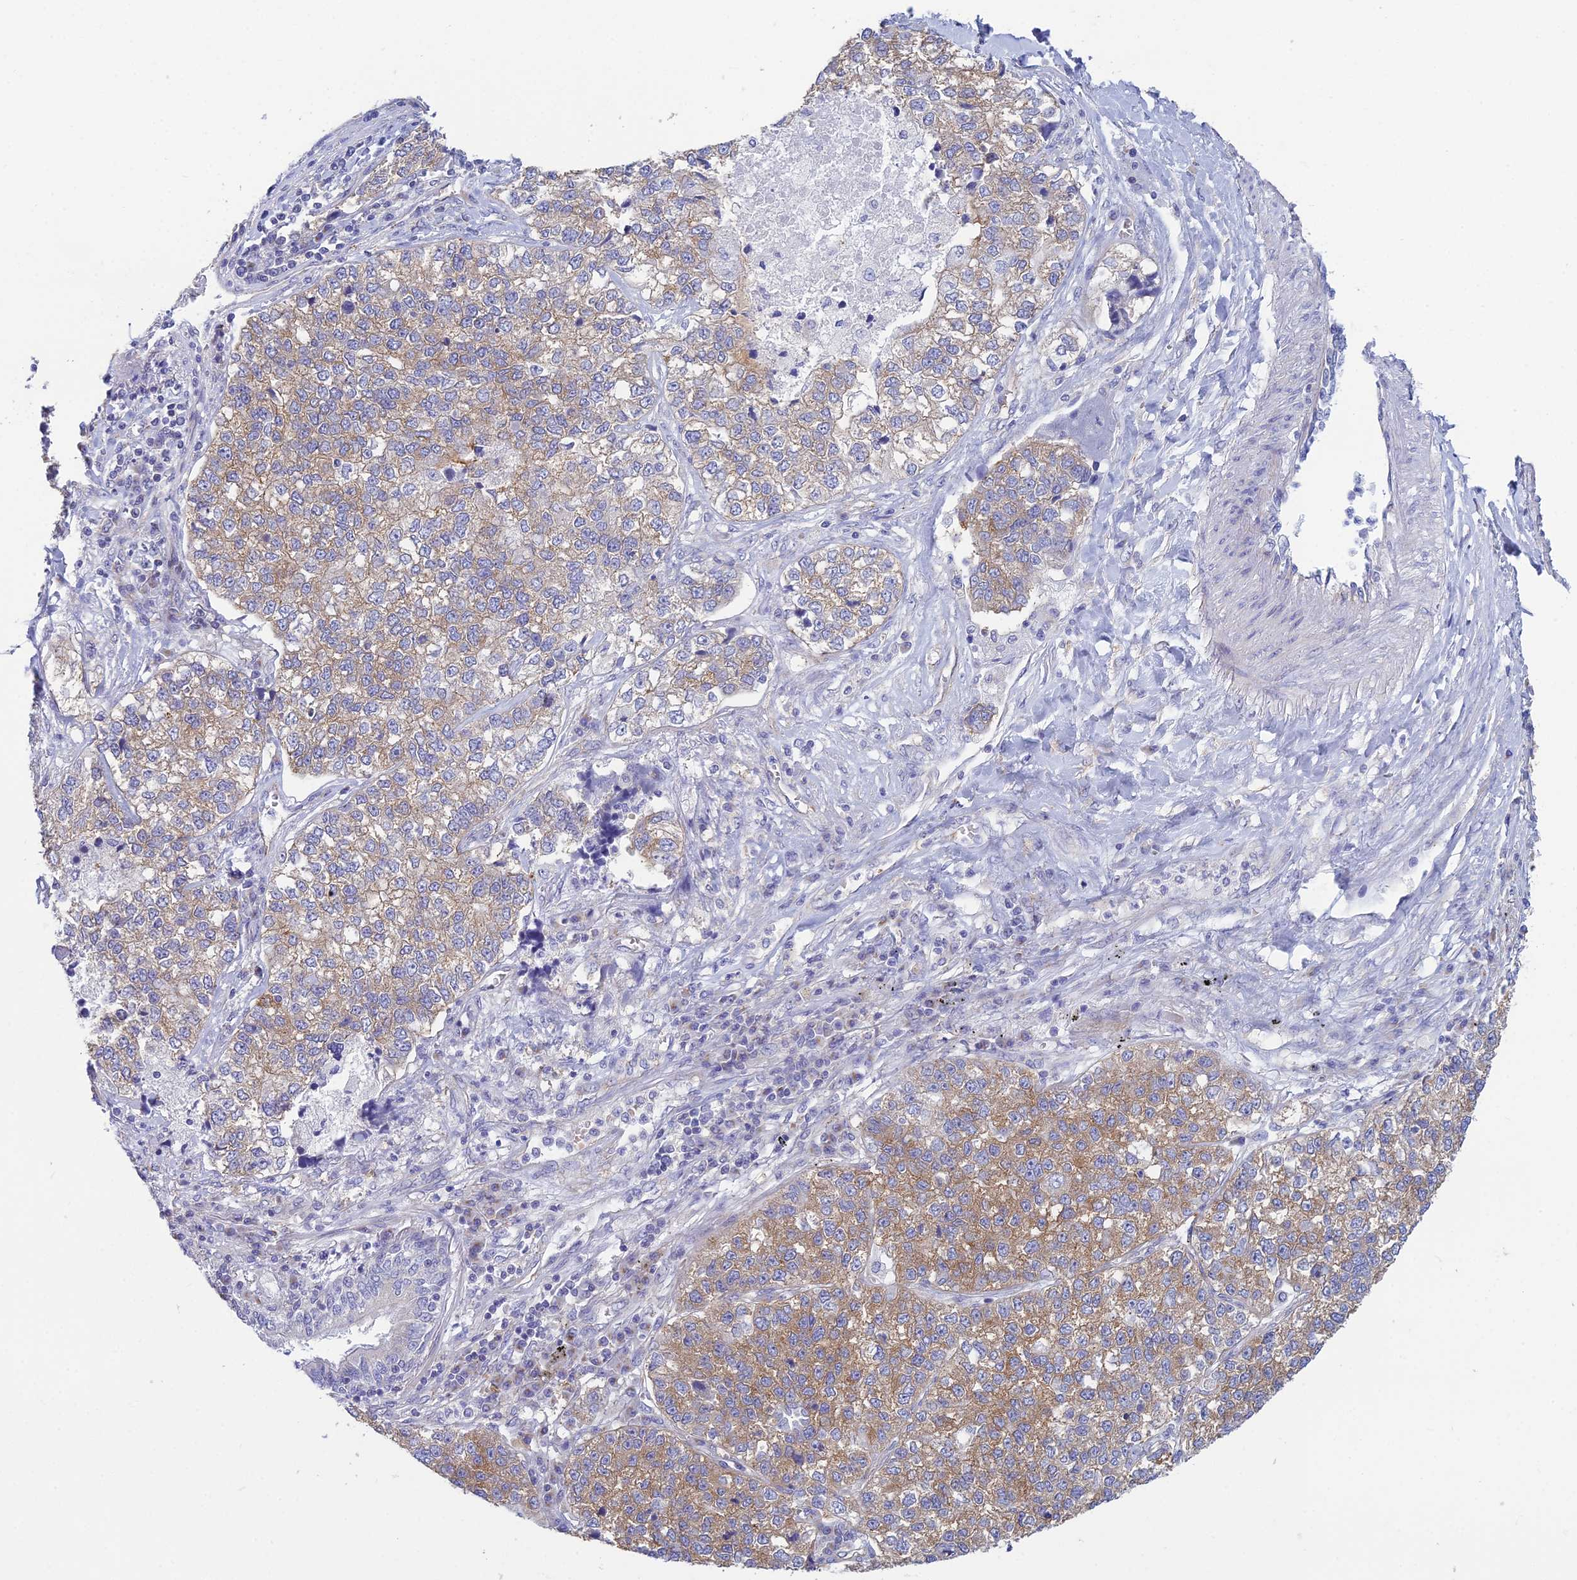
{"staining": {"intensity": "moderate", "quantity": ">75%", "location": "cytoplasmic/membranous"}, "tissue": "lung cancer", "cell_type": "Tumor cells", "image_type": "cancer", "snomed": [{"axis": "morphology", "description": "Adenocarcinoma, NOS"}, {"axis": "topography", "description": "Lung"}], "caption": "This histopathology image displays immunohistochemistry (IHC) staining of human lung adenocarcinoma, with medium moderate cytoplasmic/membranous positivity in approximately >75% of tumor cells.", "gene": "ZNF564", "patient": {"sex": "male", "age": 49}}